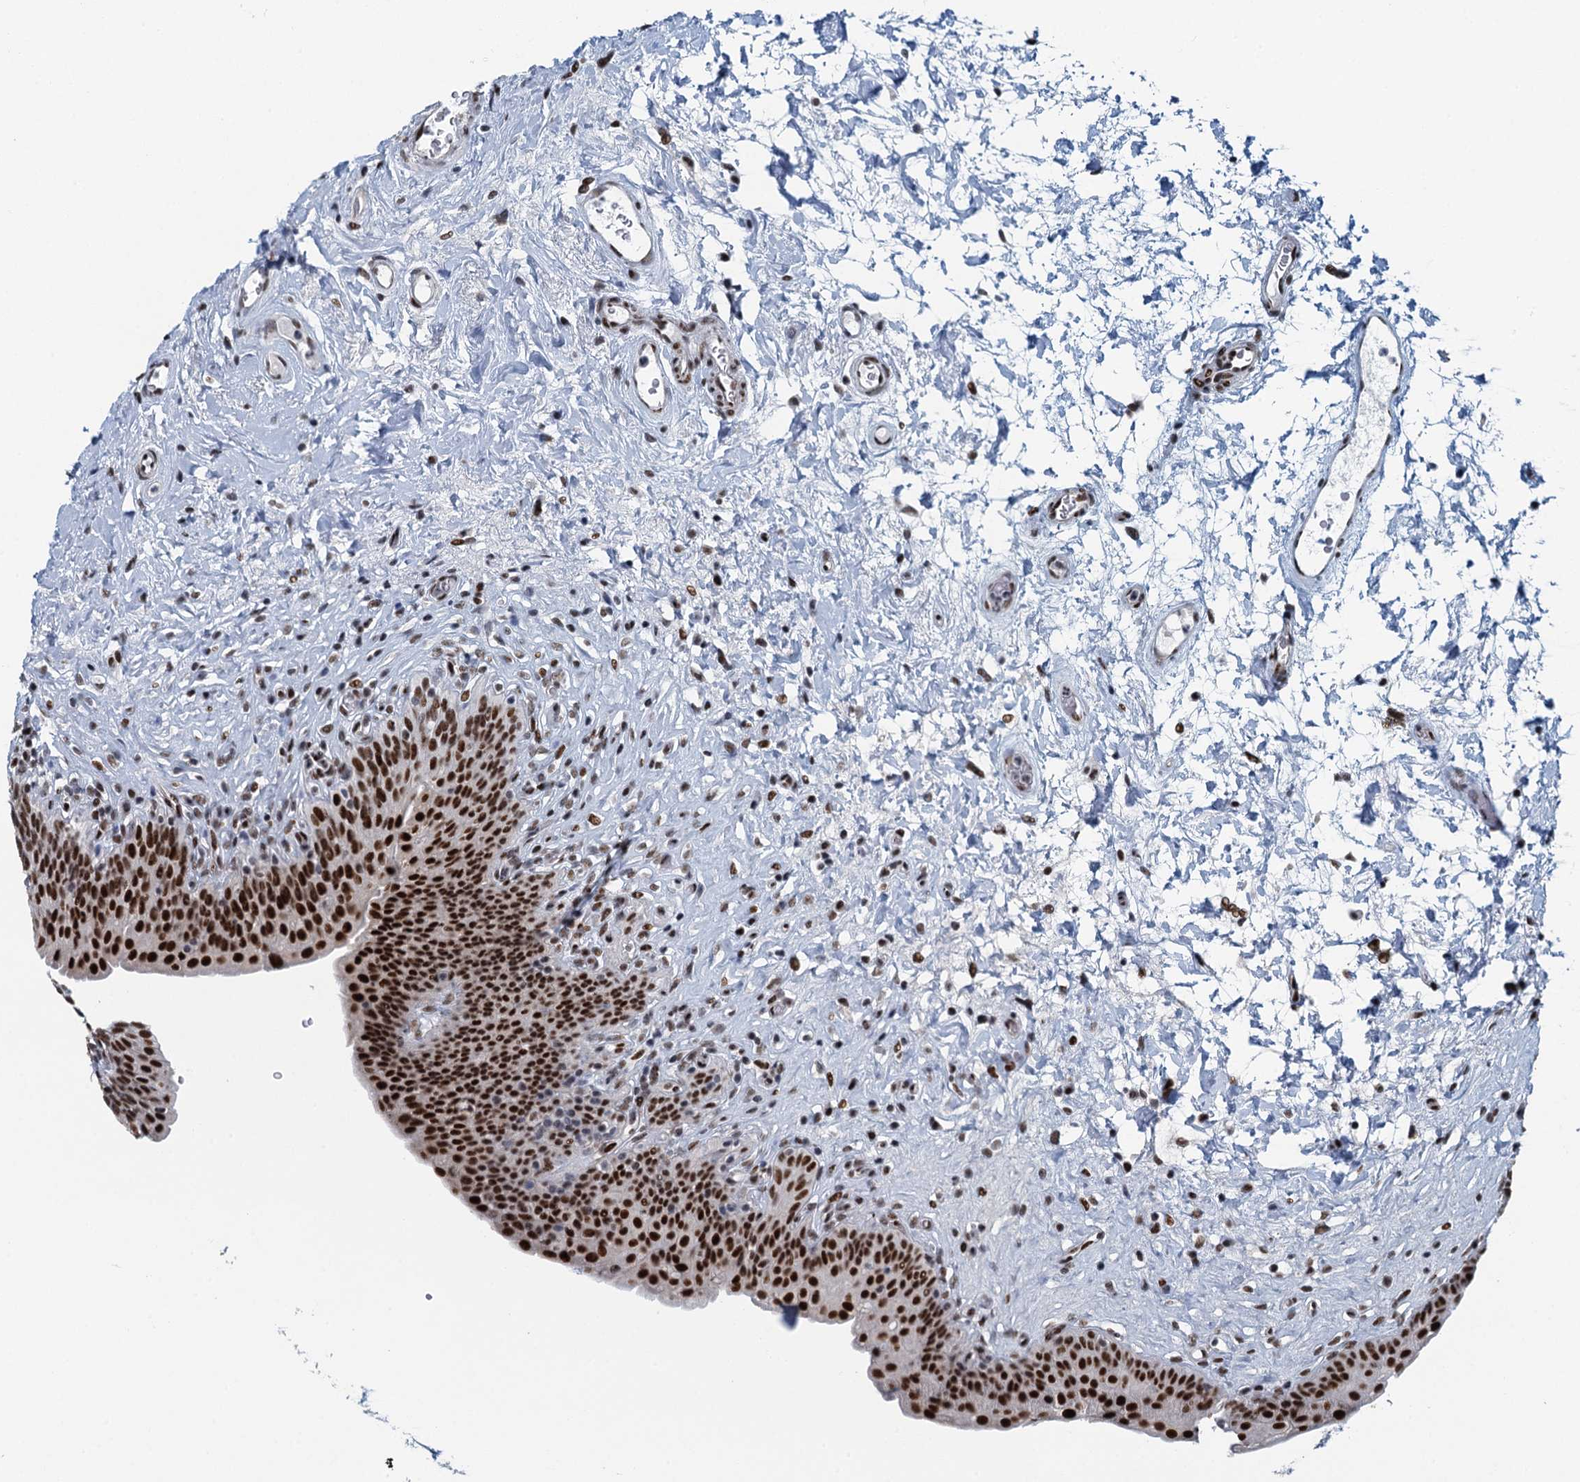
{"staining": {"intensity": "strong", "quantity": ">75%", "location": "nuclear"}, "tissue": "urinary bladder", "cell_type": "Urothelial cells", "image_type": "normal", "snomed": [{"axis": "morphology", "description": "Normal tissue, NOS"}, {"axis": "topography", "description": "Urinary bladder"}], "caption": "A histopathology image showing strong nuclear staining in about >75% of urothelial cells in benign urinary bladder, as visualized by brown immunohistochemical staining.", "gene": "TTLL9", "patient": {"sex": "male", "age": 83}}